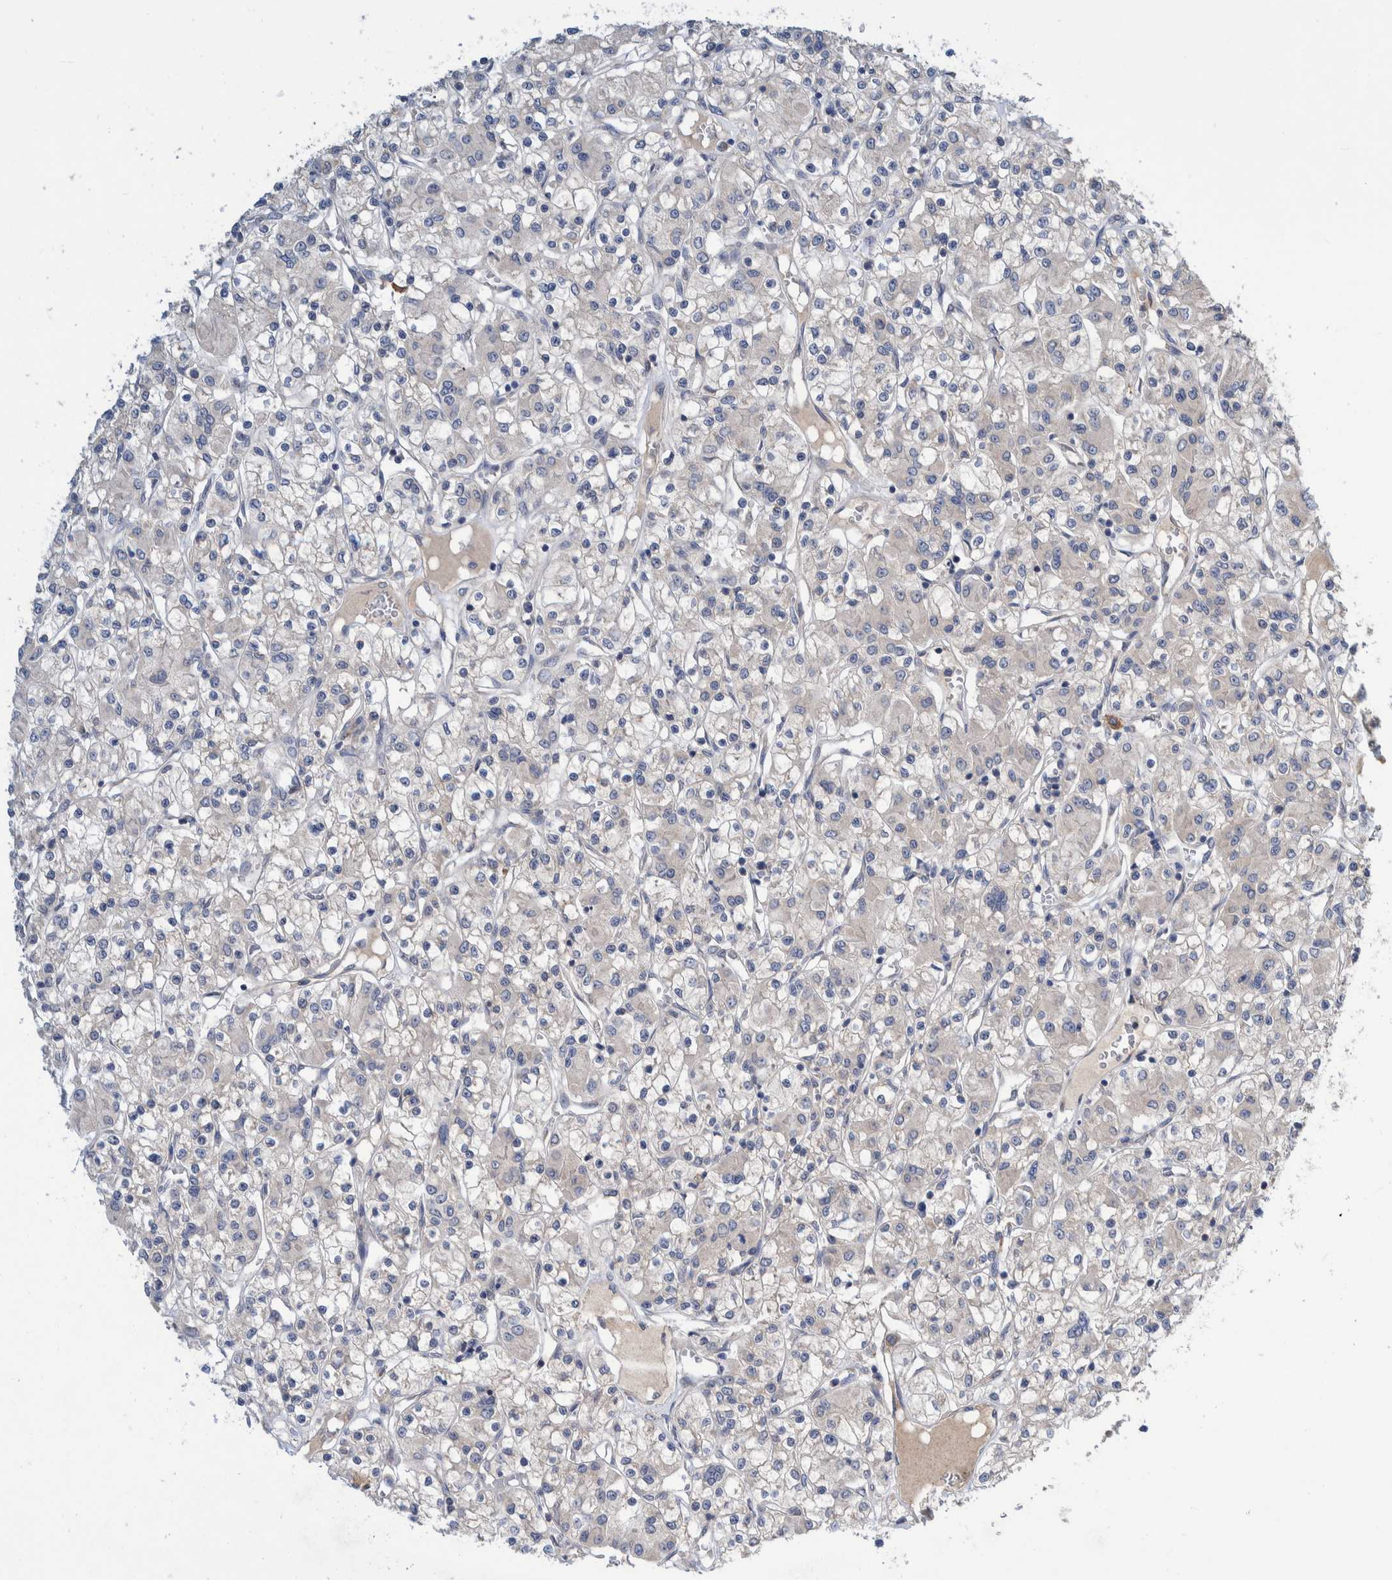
{"staining": {"intensity": "negative", "quantity": "none", "location": "none"}, "tissue": "renal cancer", "cell_type": "Tumor cells", "image_type": "cancer", "snomed": [{"axis": "morphology", "description": "Adenocarcinoma, NOS"}, {"axis": "topography", "description": "Kidney"}], "caption": "Immunohistochemical staining of adenocarcinoma (renal) shows no significant staining in tumor cells. (DAB (3,3'-diaminobenzidine) IHC with hematoxylin counter stain).", "gene": "PLPBP", "patient": {"sex": "female", "age": 59}}